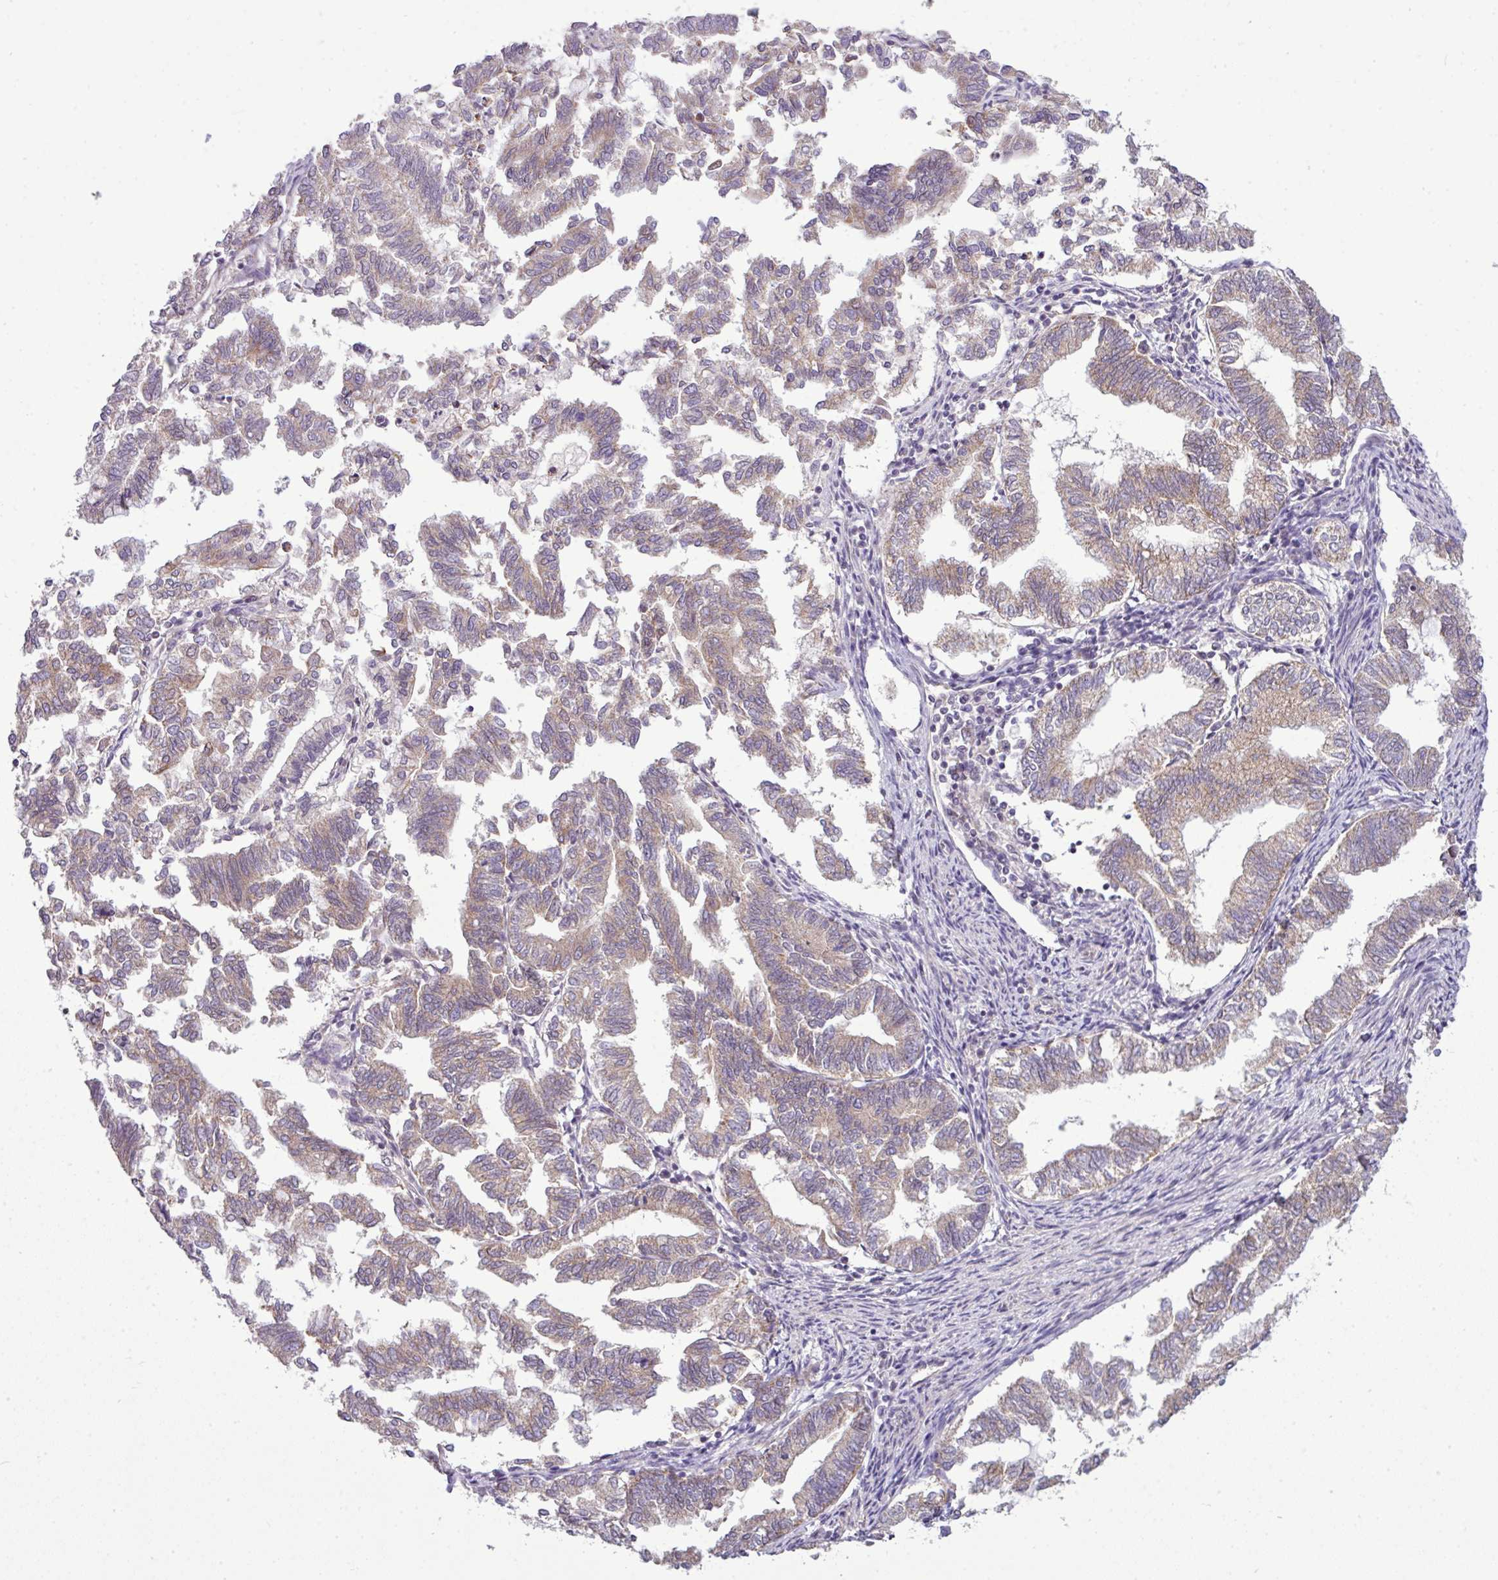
{"staining": {"intensity": "weak", "quantity": "25%-75%", "location": "cytoplasmic/membranous"}, "tissue": "endometrial cancer", "cell_type": "Tumor cells", "image_type": "cancer", "snomed": [{"axis": "morphology", "description": "Adenocarcinoma, NOS"}, {"axis": "topography", "description": "Endometrium"}], "caption": "The micrograph exhibits a brown stain indicating the presence of a protein in the cytoplasmic/membranous of tumor cells in endometrial adenocarcinoma.", "gene": "ZNF217", "patient": {"sex": "female", "age": 79}}